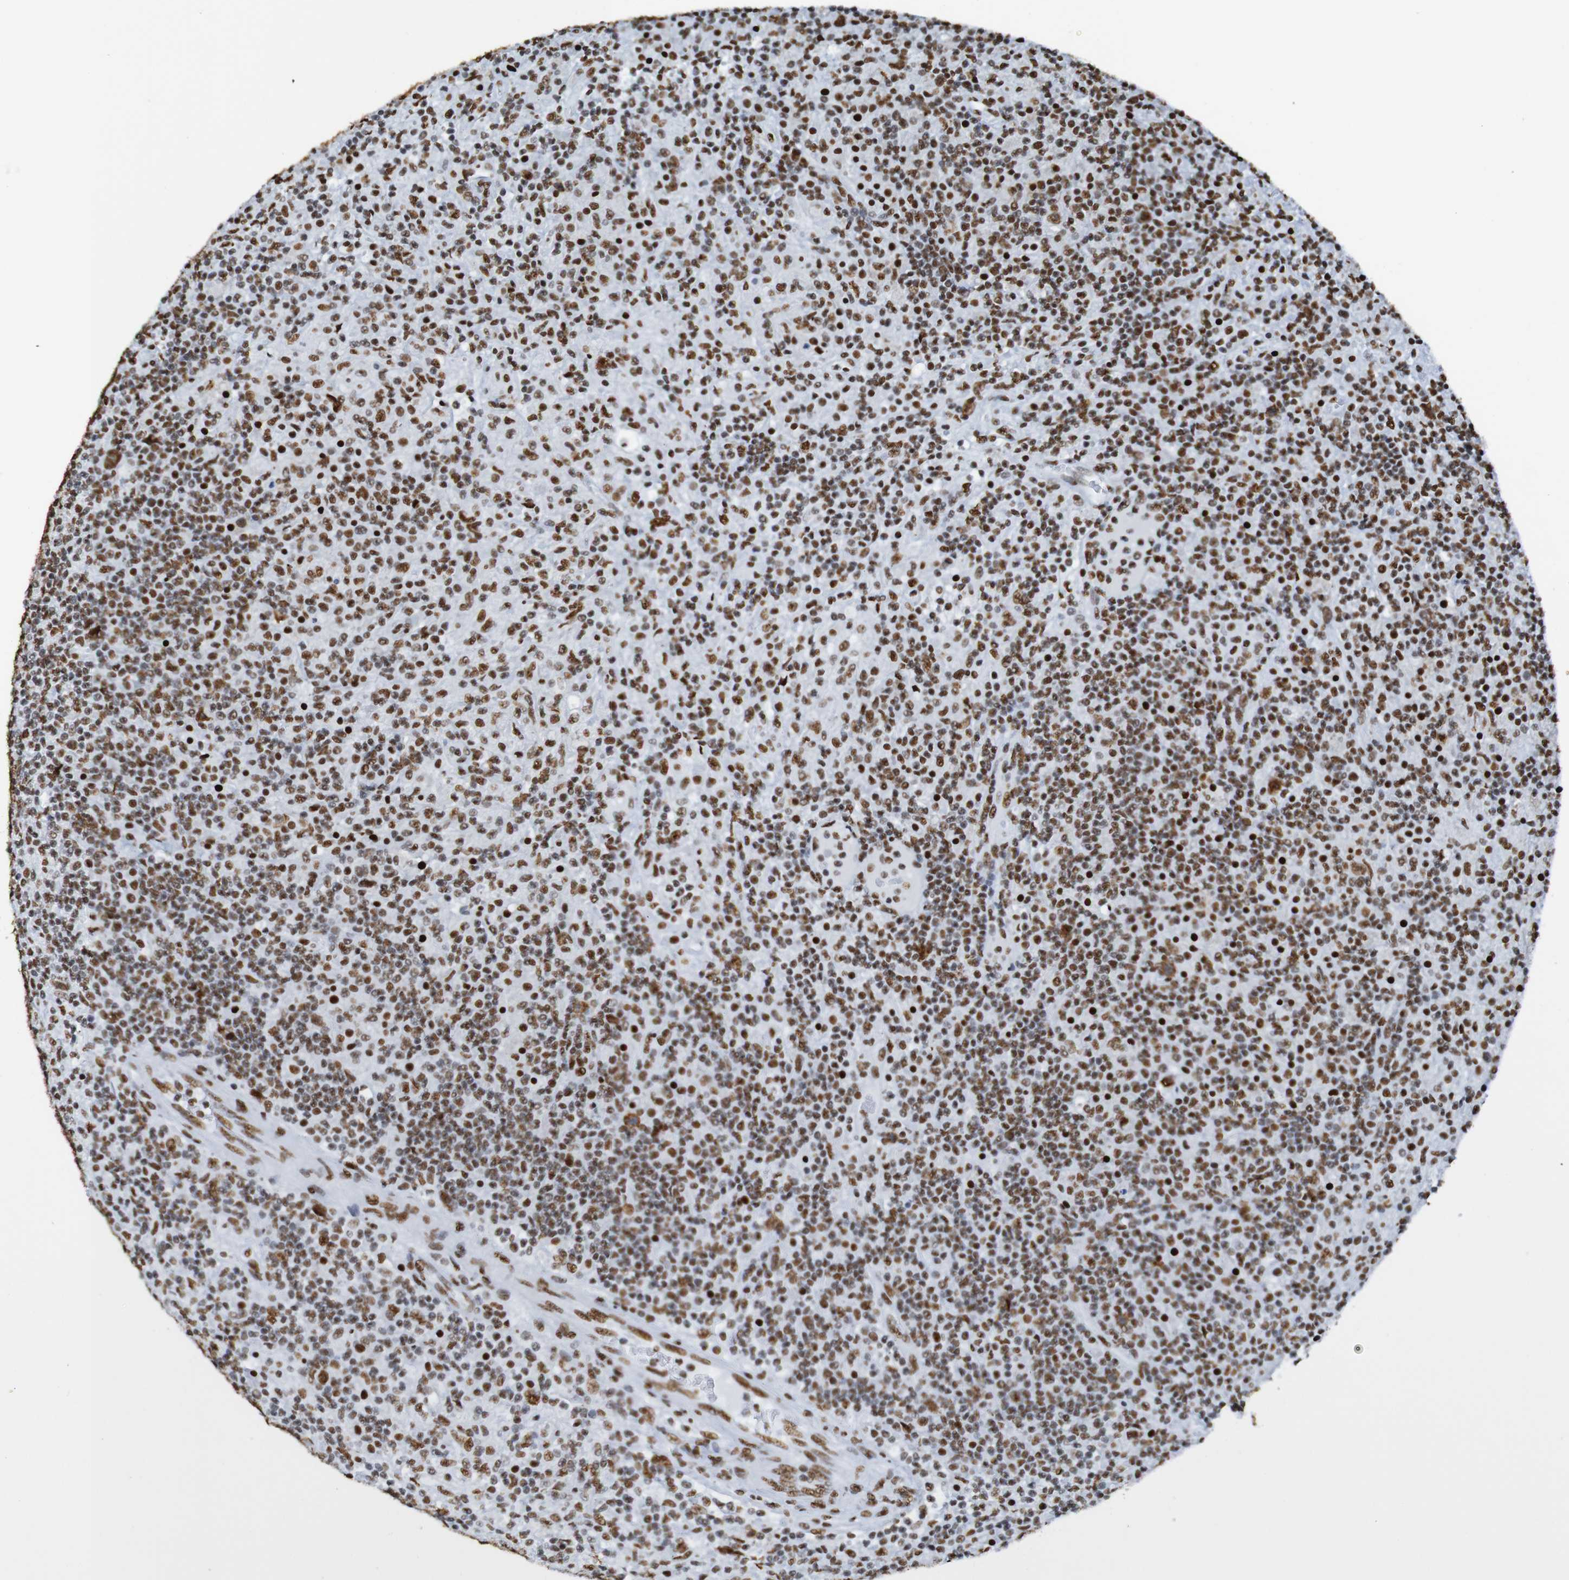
{"staining": {"intensity": "strong", "quantity": ">75%", "location": "cytoplasmic/membranous,nuclear"}, "tissue": "lymphoma", "cell_type": "Tumor cells", "image_type": "cancer", "snomed": [{"axis": "morphology", "description": "Hodgkin's disease, NOS"}, {"axis": "topography", "description": "Lymph node"}], "caption": "Brown immunohistochemical staining in lymphoma reveals strong cytoplasmic/membranous and nuclear expression in approximately >75% of tumor cells.", "gene": "SRSF3", "patient": {"sex": "male", "age": 70}}